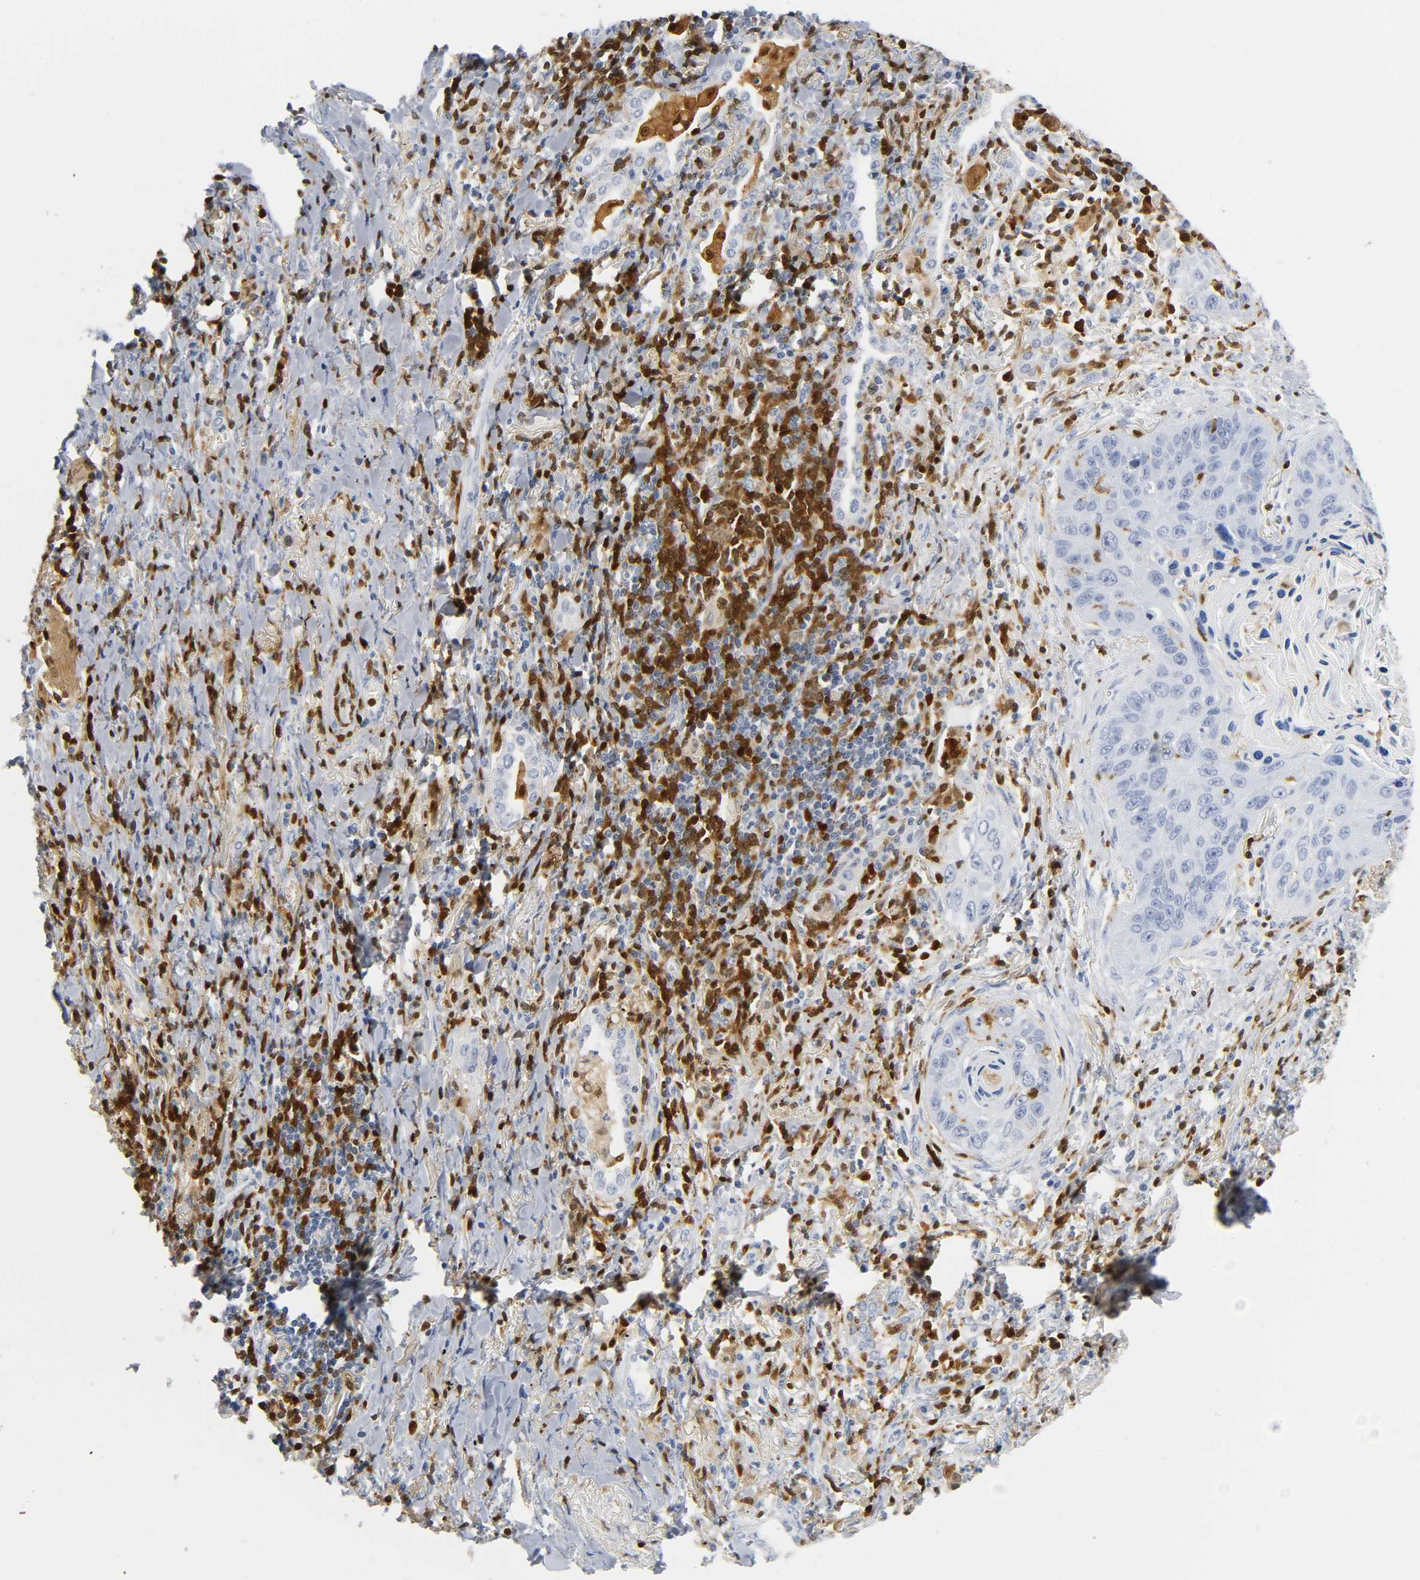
{"staining": {"intensity": "moderate", "quantity": "<25%", "location": "cytoplasmic/membranous,nuclear"}, "tissue": "lung cancer", "cell_type": "Tumor cells", "image_type": "cancer", "snomed": [{"axis": "morphology", "description": "Squamous cell carcinoma, NOS"}, {"axis": "topography", "description": "Lung"}], "caption": "Lung cancer tissue demonstrates moderate cytoplasmic/membranous and nuclear staining in about <25% of tumor cells, visualized by immunohistochemistry. The staining was performed using DAB (3,3'-diaminobenzidine) to visualize the protein expression in brown, while the nuclei were stained in blue with hematoxylin (Magnification: 20x).", "gene": "DOK2", "patient": {"sex": "female", "age": 67}}